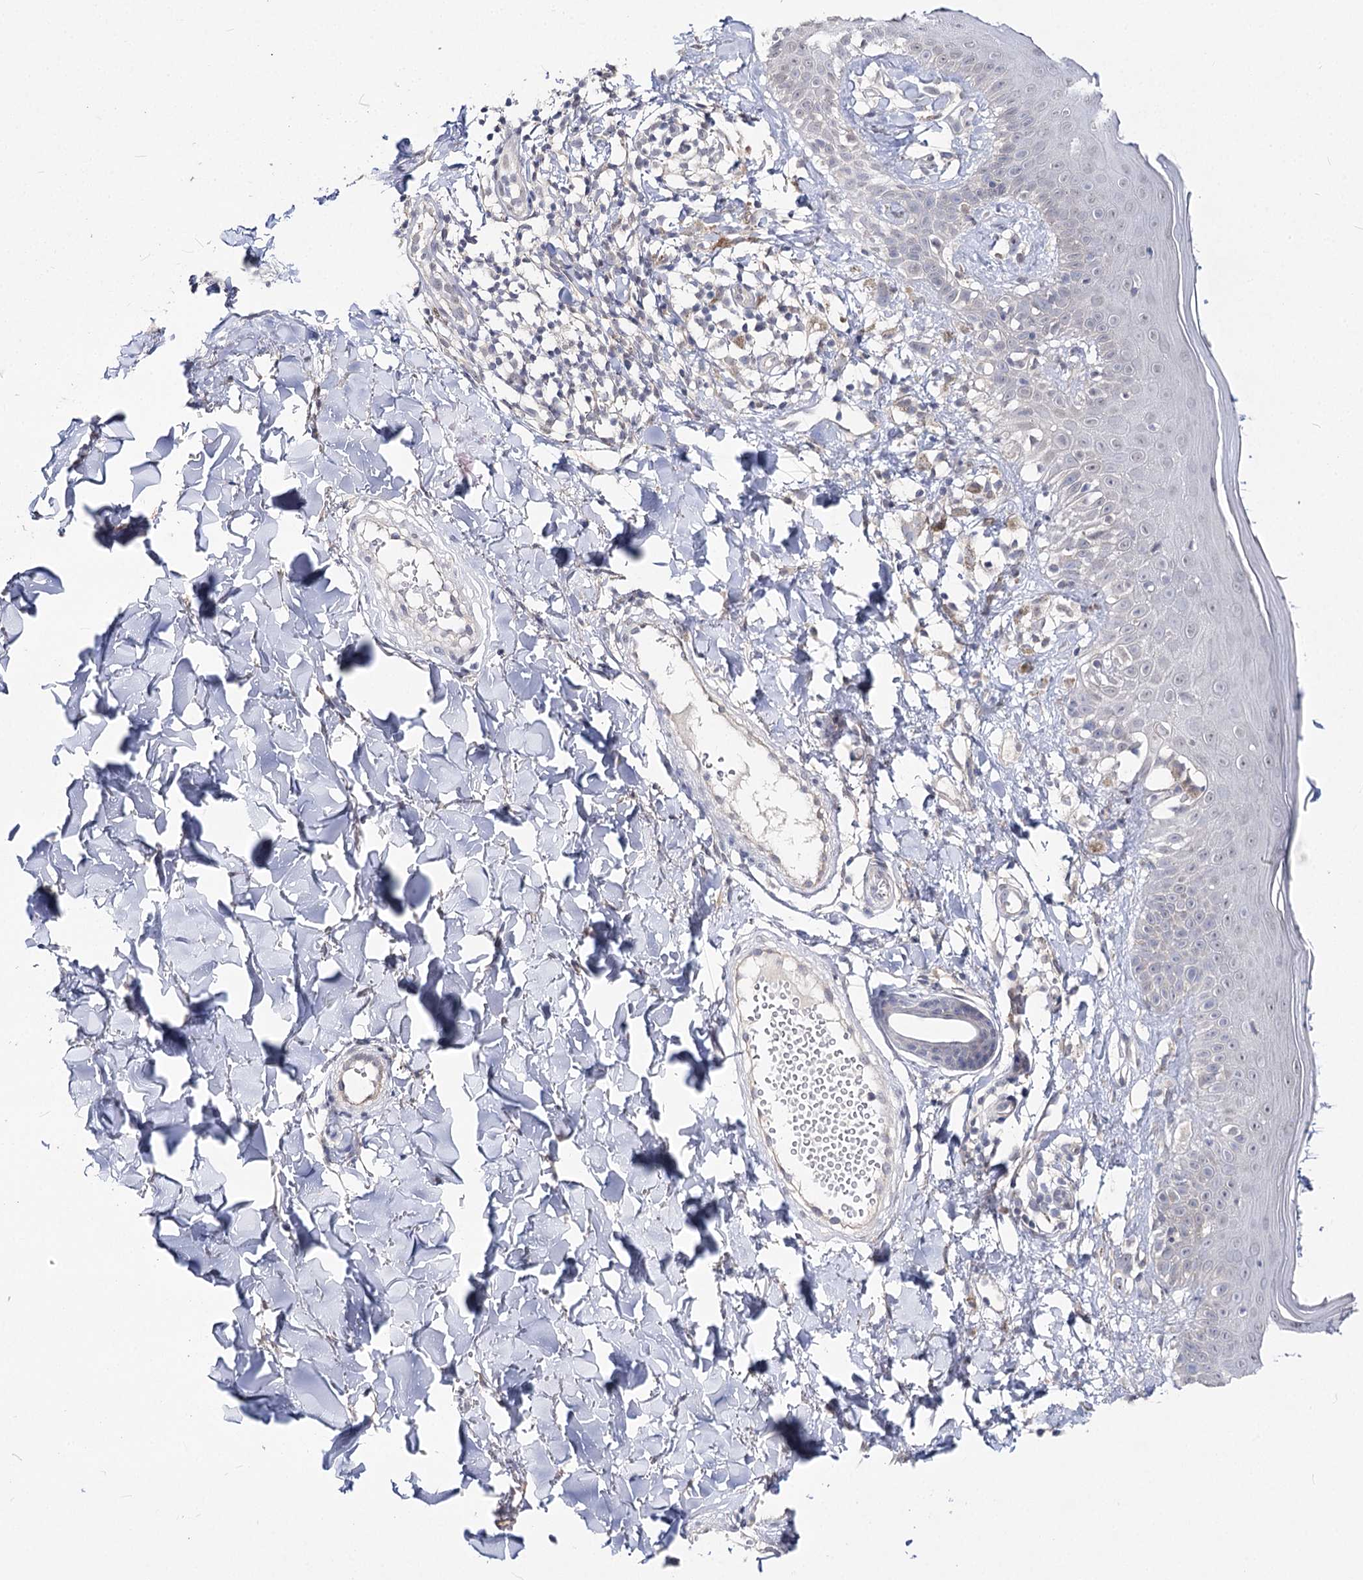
{"staining": {"intensity": "negative", "quantity": "none", "location": "none"}, "tissue": "skin", "cell_type": "Fibroblasts", "image_type": "normal", "snomed": [{"axis": "morphology", "description": "Normal tissue, NOS"}, {"axis": "topography", "description": "Skin"}], "caption": "The photomicrograph demonstrates no significant expression in fibroblasts of skin. (DAB immunohistochemistry visualized using brightfield microscopy, high magnification).", "gene": "ATP10B", "patient": {"sex": "male", "age": 52}}